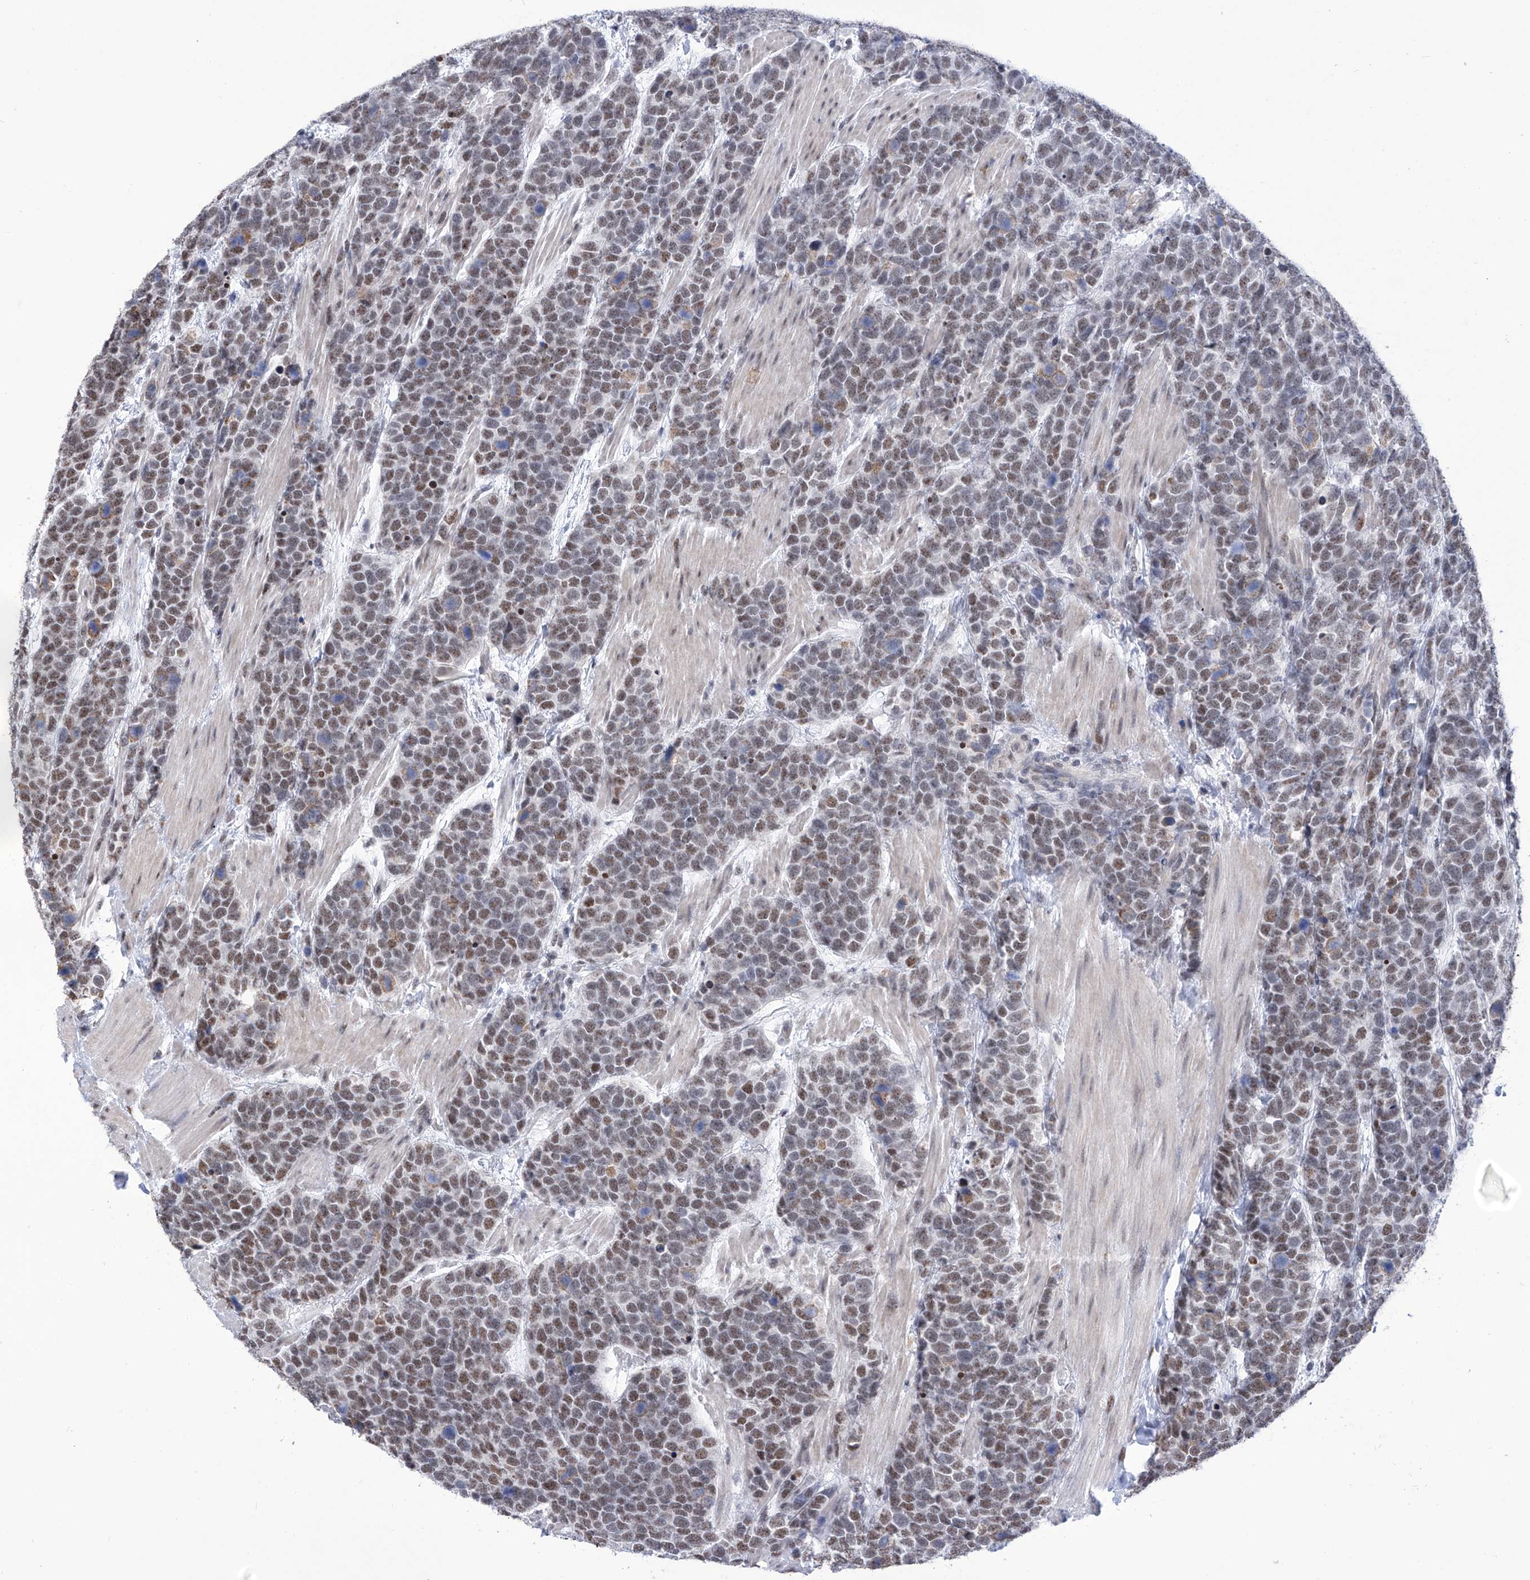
{"staining": {"intensity": "moderate", "quantity": "25%-75%", "location": "nuclear"}, "tissue": "urothelial cancer", "cell_type": "Tumor cells", "image_type": "cancer", "snomed": [{"axis": "morphology", "description": "Urothelial carcinoma, High grade"}, {"axis": "topography", "description": "Urinary bladder"}], "caption": "IHC micrograph of neoplastic tissue: human urothelial cancer stained using IHC demonstrates medium levels of moderate protein expression localized specifically in the nuclear of tumor cells, appearing as a nuclear brown color.", "gene": "SART1", "patient": {"sex": "female", "age": 82}}